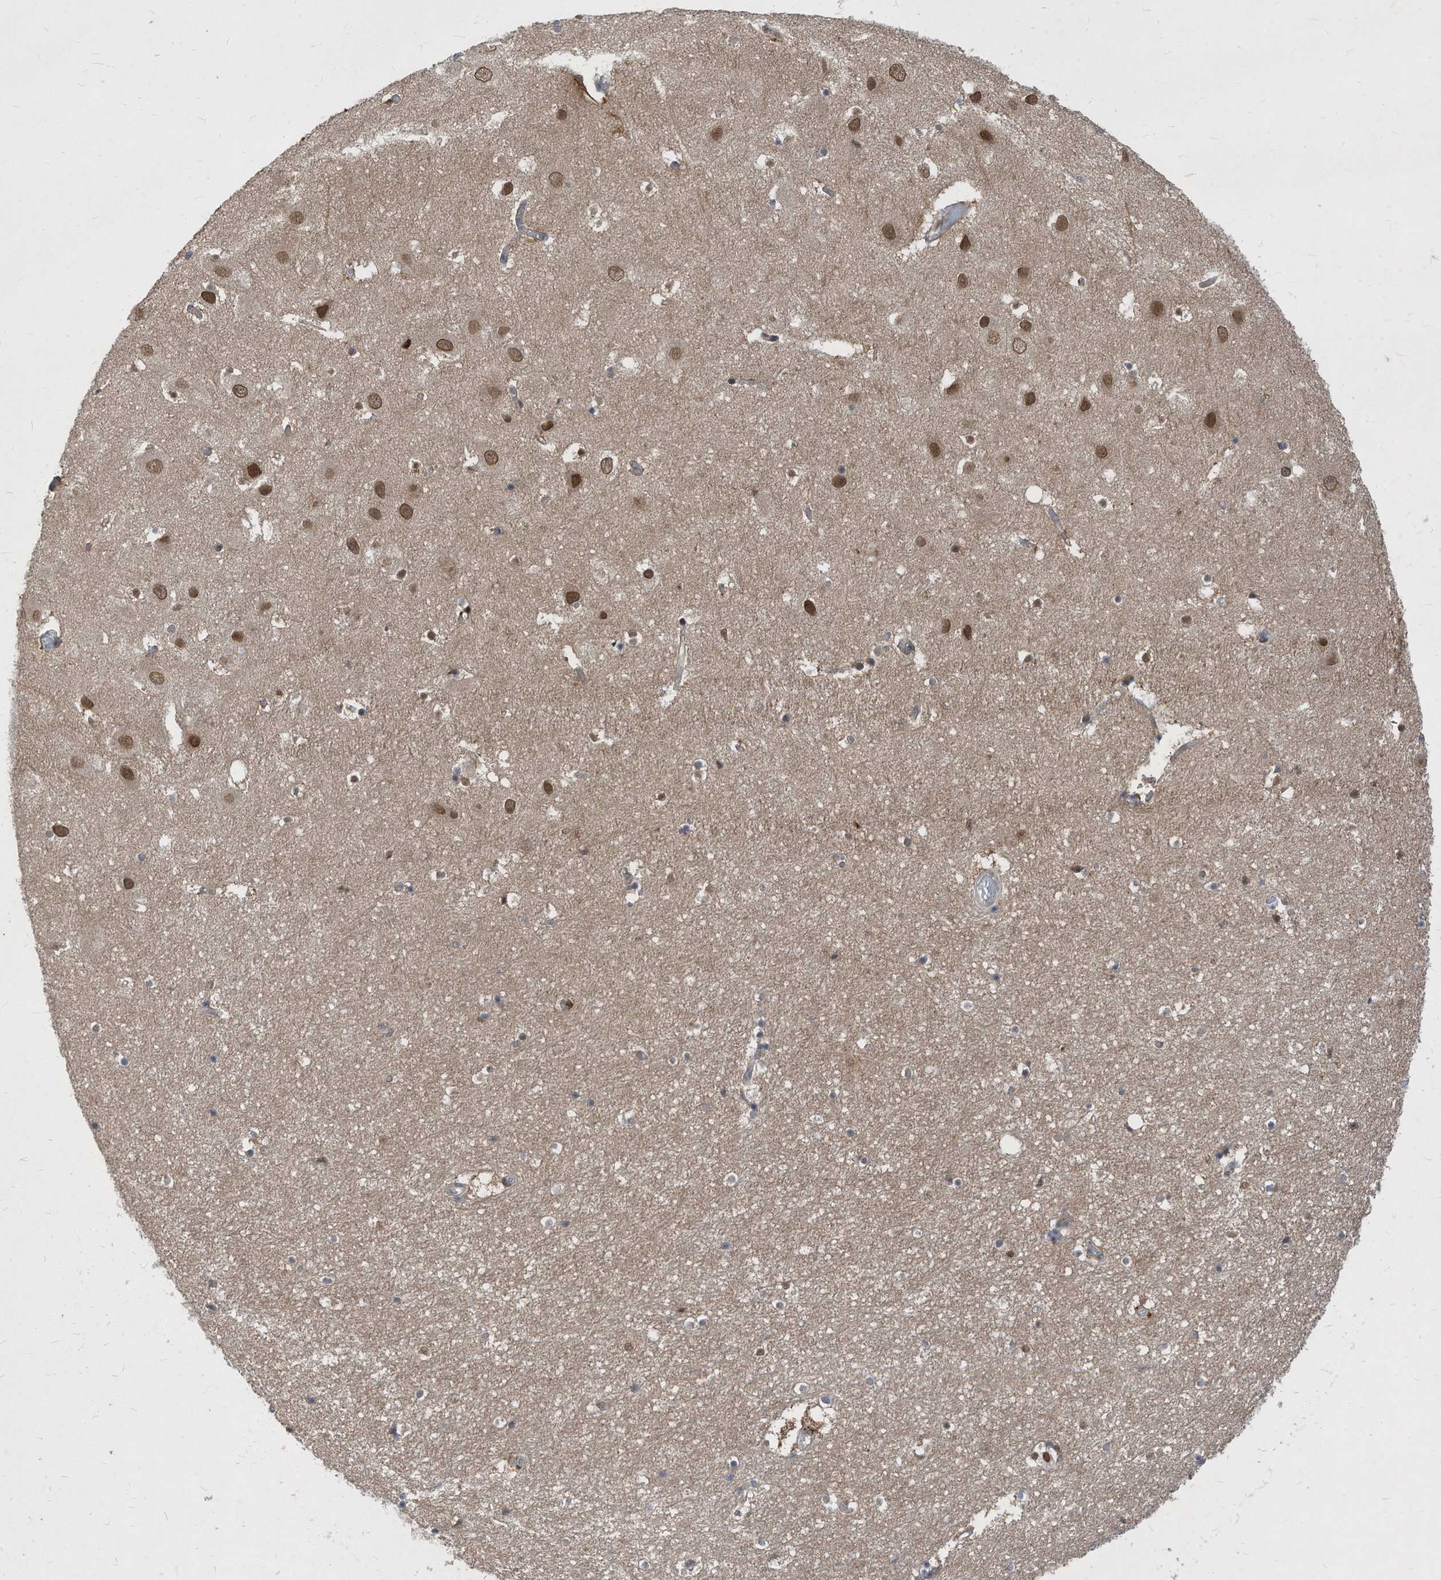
{"staining": {"intensity": "moderate", "quantity": "<25%", "location": "nuclear"}, "tissue": "hippocampus", "cell_type": "Glial cells", "image_type": "normal", "snomed": [{"axis": "morphology", "description": "Normal tissue, NOS"}, {"axis": "topography", "description": "Hippocampus"}], "caption": "IHC histopathology image of normal hippocampus stained for a protein (brown), which demonstrates low levels of moderate nuclear expression in approximately <25% of glial cells.", "gene": "KPNB1", "patient": {"sex": "female", "age": 52}}